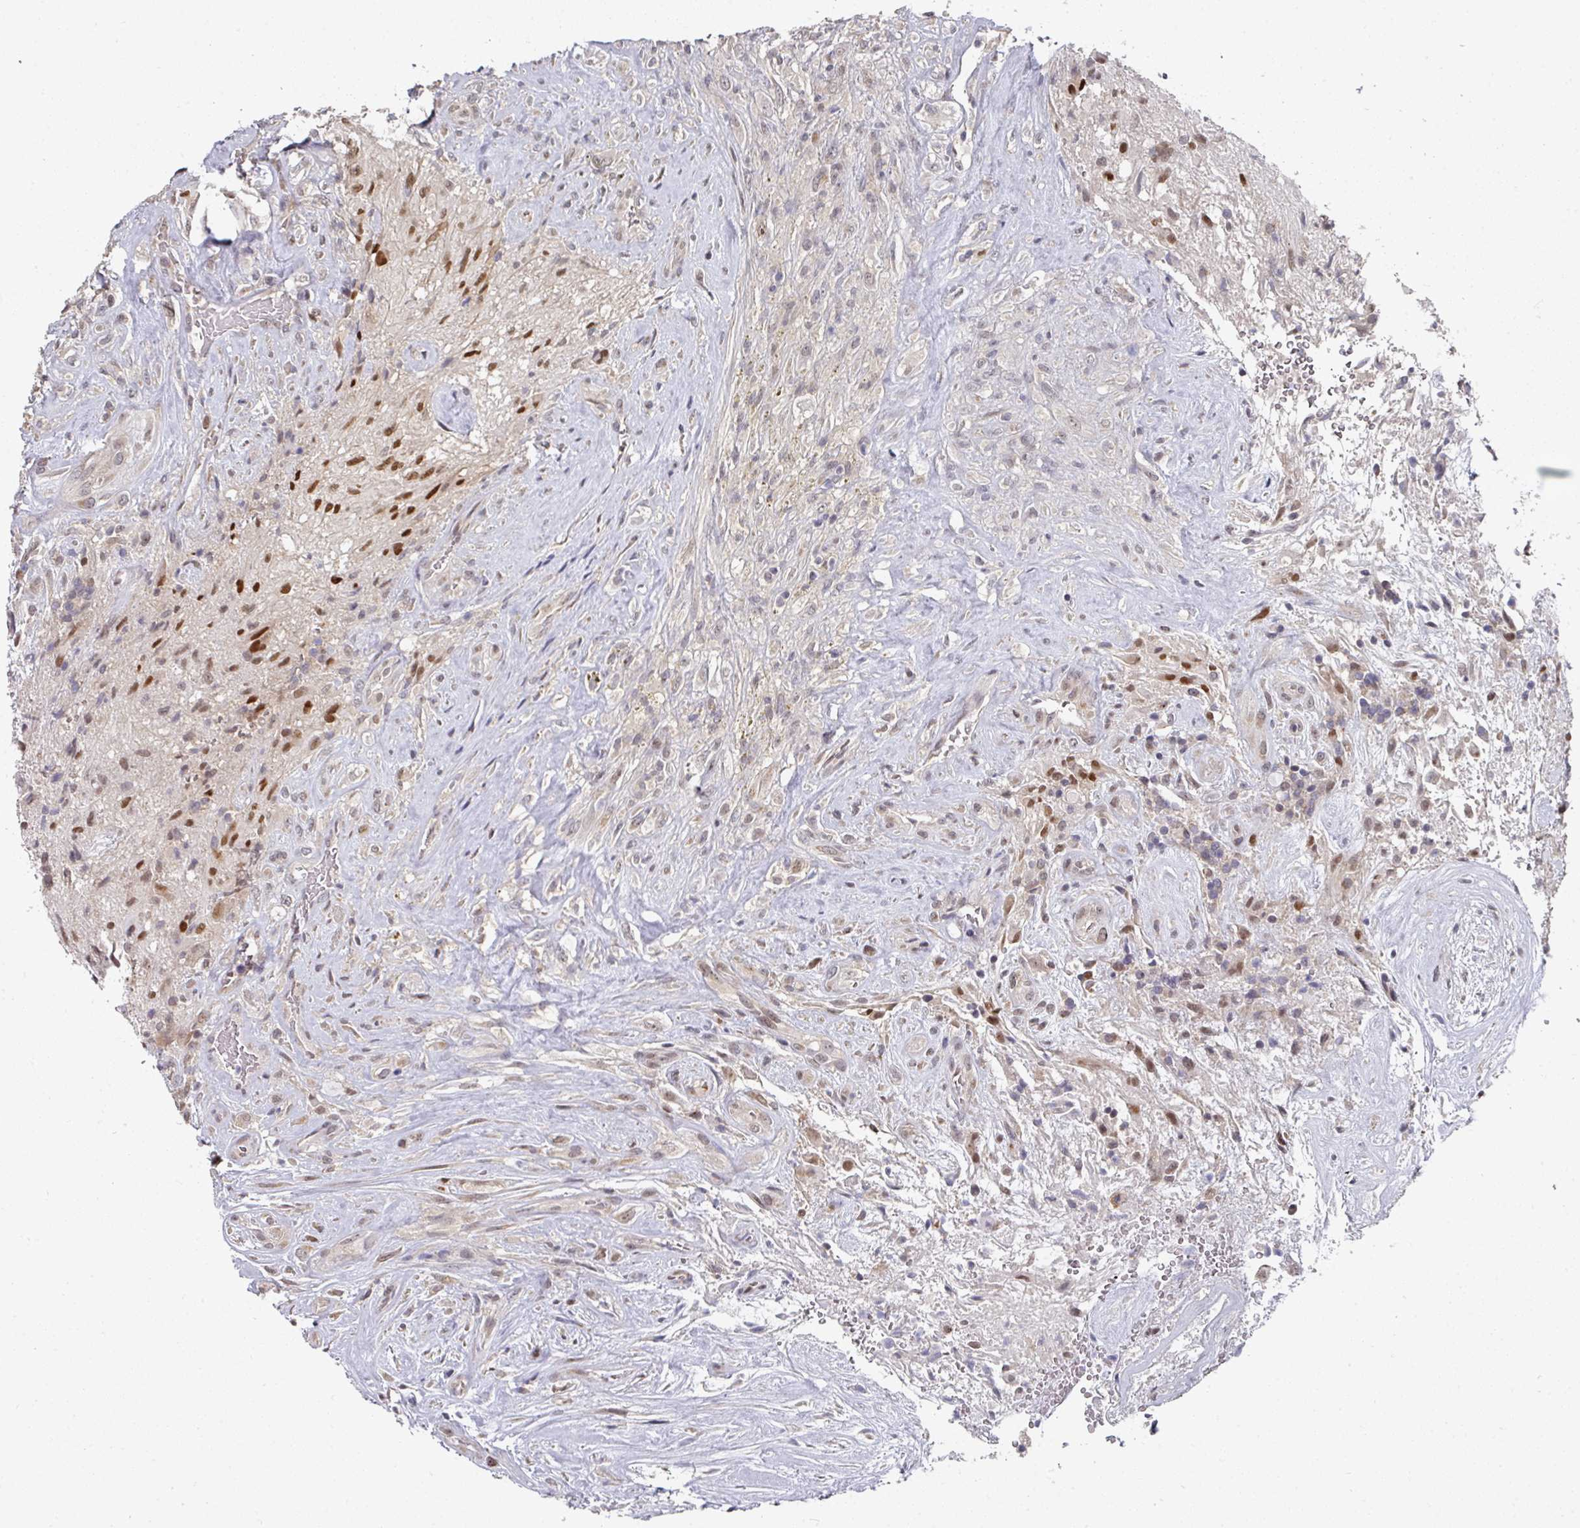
{"staining": {"intensity": "moderate", "quantity": "<25%", "location": "nuclear"}, "tissue": "glioma", "cell_type": "Tumor cells", "image_type": "cancer", "snomed": [{"axis": "morphology", "description": "Glioma, malignant, High grade"}, {"axis": "topography", "description": "Brain"}], "caption": "Protein positivity by immunohistochemistry (IHC) demonstrates moderate nuclear positivity in about <25% of tumor cells in glioma. (Stains: DAB (3,3'-diaminobenzidine) in brown, nuclei in blue, Microscopy: brightfield microscopy at high magnification).", "gene": "C18orf25", "patient": {"sex": "male", "age": 56}}